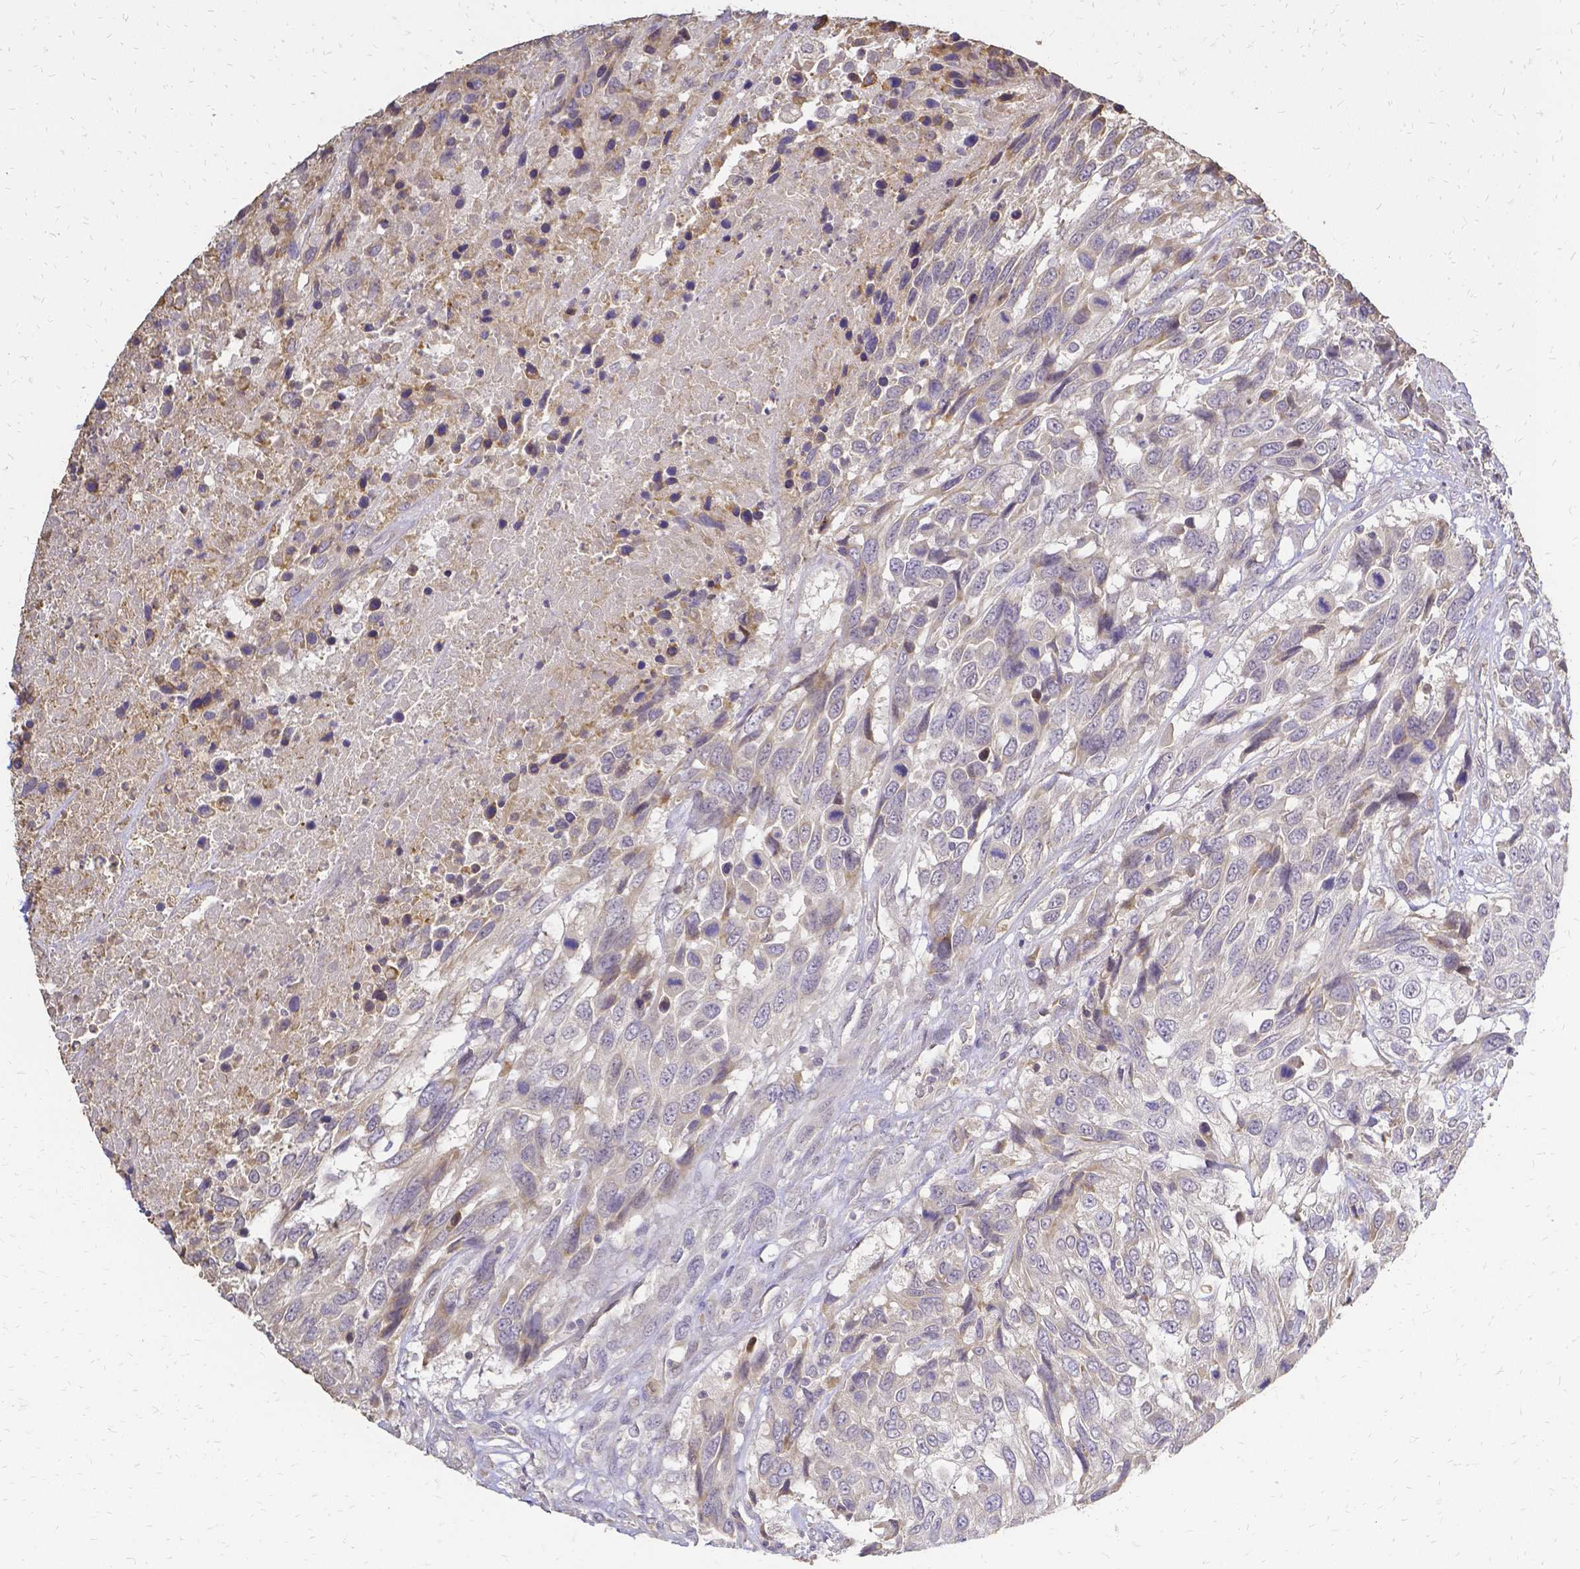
{"staining": {"intensity": "negative", "quantity": "none", "location": "none"}, "tissue": "urothelial cancer", "cell_type": "Tumor cells", "image_type": "cancer", "snomed": [{"axis": "morphology", "description": "Urothelial carcinoma, High grade"}, {"axis": "topography", "description": "Urinary bladder"}], "caption": "There is no significant expression in tumor cells of urothelial cancer.", "gene": "CIB1", "patient": {"sex": "female", "age": 70}}